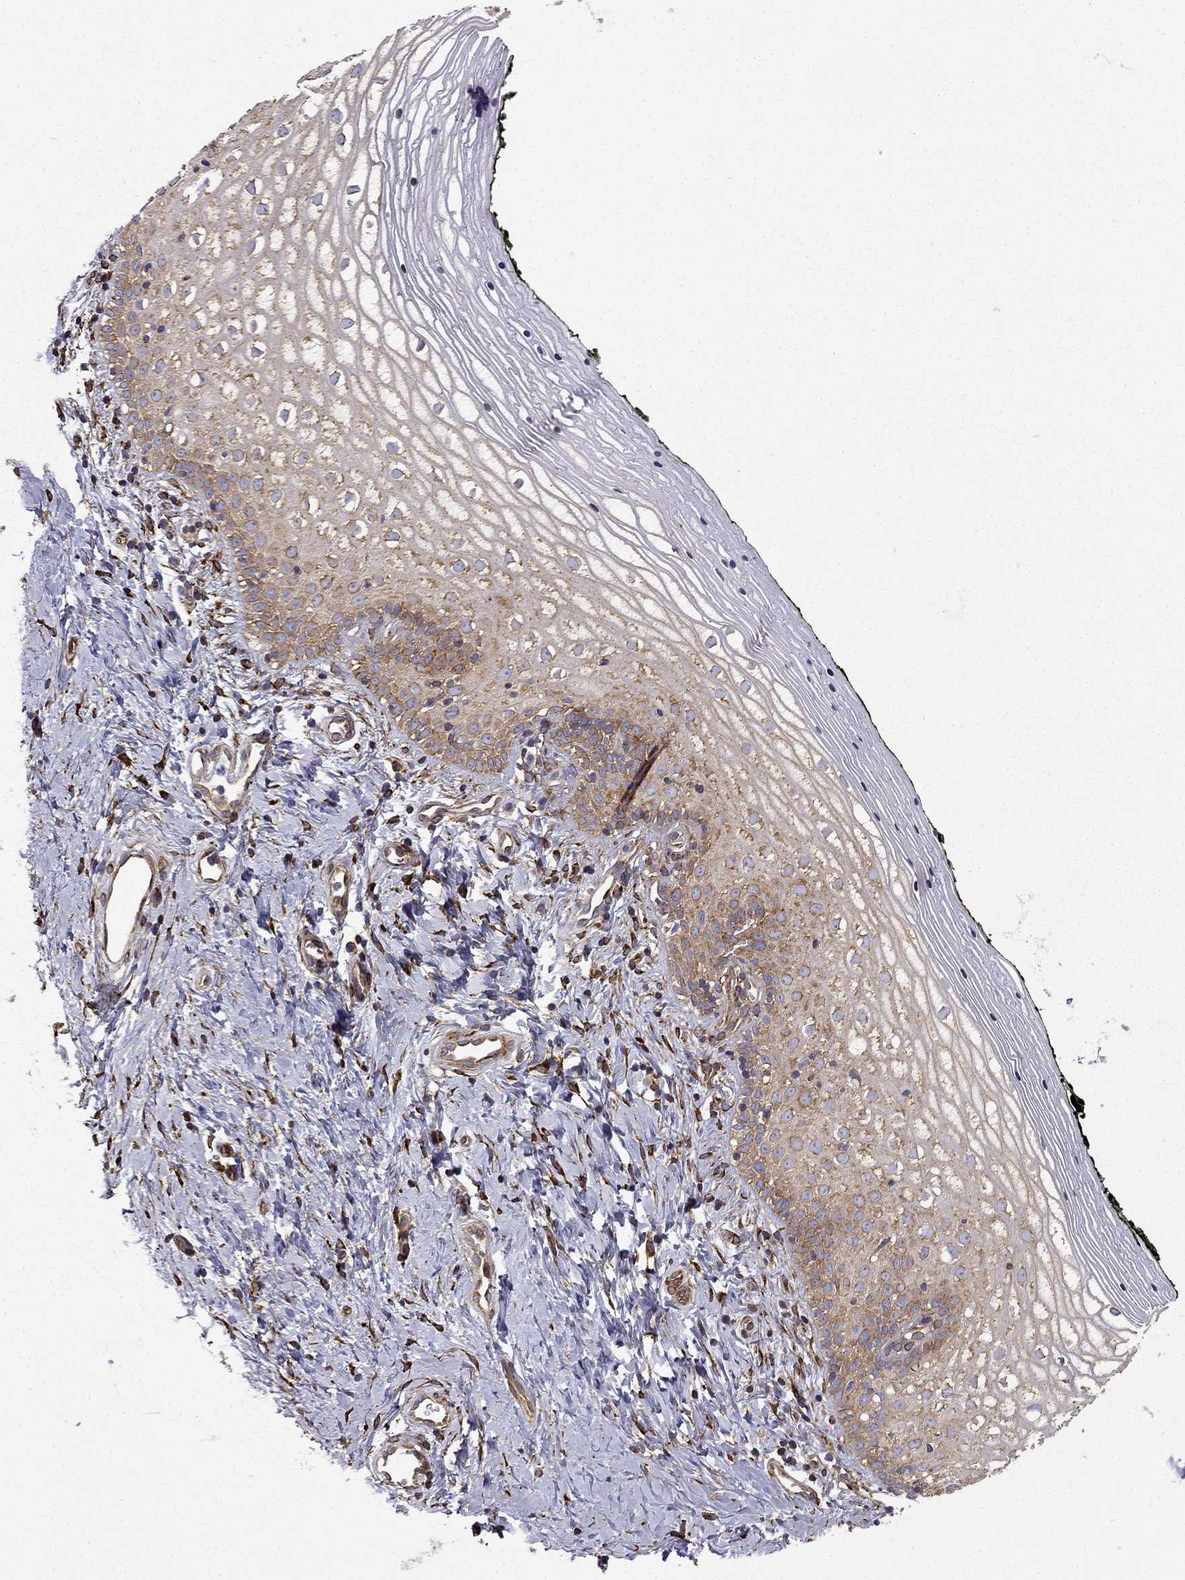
{"staining": {"intensity": "moderate", "quantity": "25%-75%", "location": "cytoplasmic/membranous"}, "tissue": "vagina", "cell_type": "Squamous epithelial cells", "image_type": "normal", "snomed": [{"axis": "morphology", "description": "Normal tissue, NOS"}, {"axis": "topography", "description": "Vagina"}], "caption": "Immunohistochemistry histopathology image of unremarkable vagina: human vagina stained using immunohistochemistry shows medium levels of moderate protein expression localized specifically in the cytoplasmic/membranous of squamous epithelial cells, appearing as a cytoplasmic/membranous brown color.", "gene": "MAP4", "patient": {"sex": "female", "age": 47}}